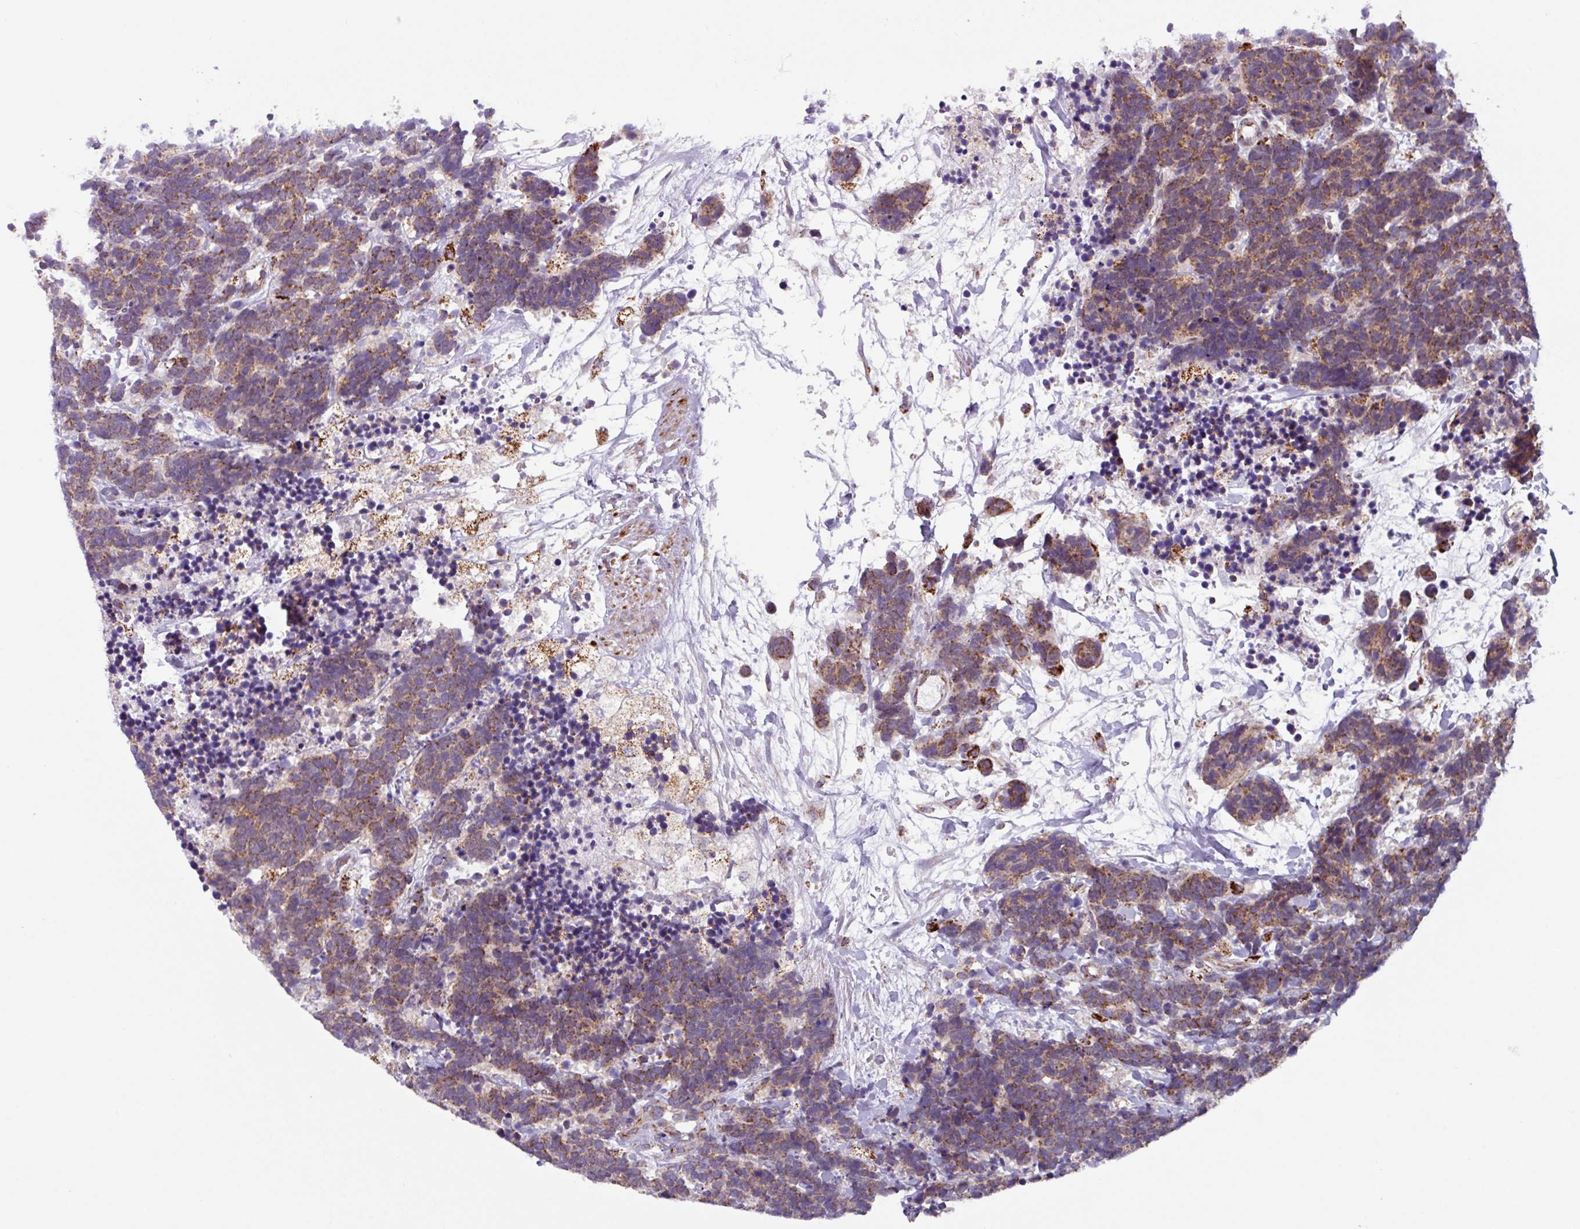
{"staining": {"intensity": "moderate", "quantity": ">75%", "location": "cytoplasmic/membranous"}, "tissue": "carcinoid", "cell_type": "Tumor cells", "image_type": "cancer", "snomed": [{"axis": "morphology", "description": "Carcinoma, NOS"}, {"axis": "morphology", "description": "Carcinoid, malignant, NOS"}, {"axis": "topography", "description": "Prostate"}], "caption": "The image exhibits immunohistochemical staining of carcinoid. There is moderate cytoplasmic/membranous staining is seen in about >75% of tumor cells.", "gene": "AKIRIN1", "patient": {"sex": "male", "age": 57}}